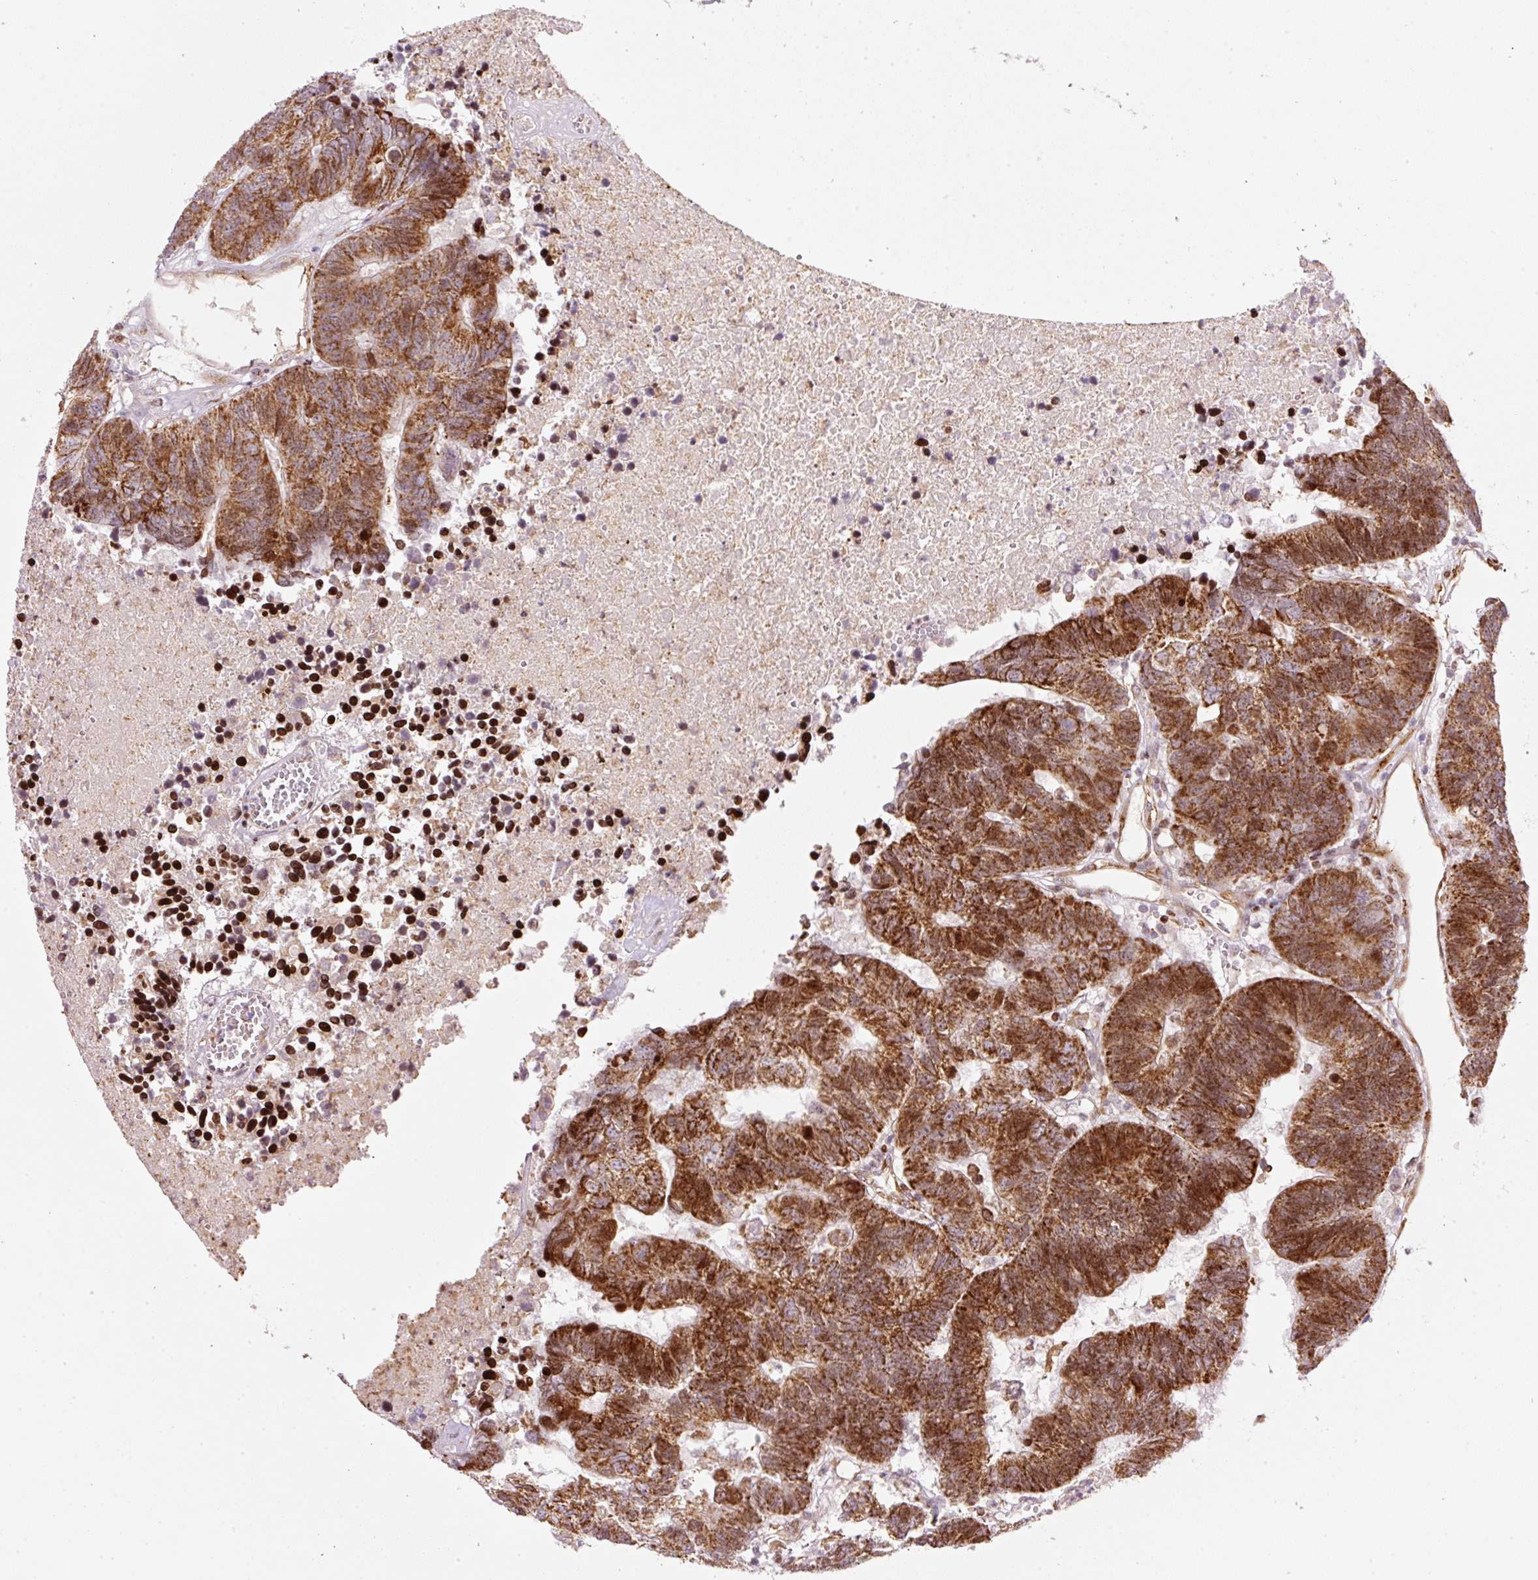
{"staining": {"intensity": "strong", "quantity": ">75%", "location": "cytoplasmic/membranous"}, "tissue": "colorectal cancer", "cell_type": "Tumor cells", "image_type": "cancer", "snomed": [{"axis": "morphology", "description": "Adenocarcinoma, NOS"}, {"axis": "topography", "description": "Colon"}], "caption": "Protein expression analysis of human colorectal adenocarcinoma reveals strong cytoplasmic/membranous positivity in approximately >75% of tumor cells. Using DAB (3,3'-diaminobenzidine) (brown) and hematoxylin (blue) stains, captured at high magnification using brightfield microscopy.", "gene": "TMEM8B", "patient": {"sex": "female", "age": 48}}